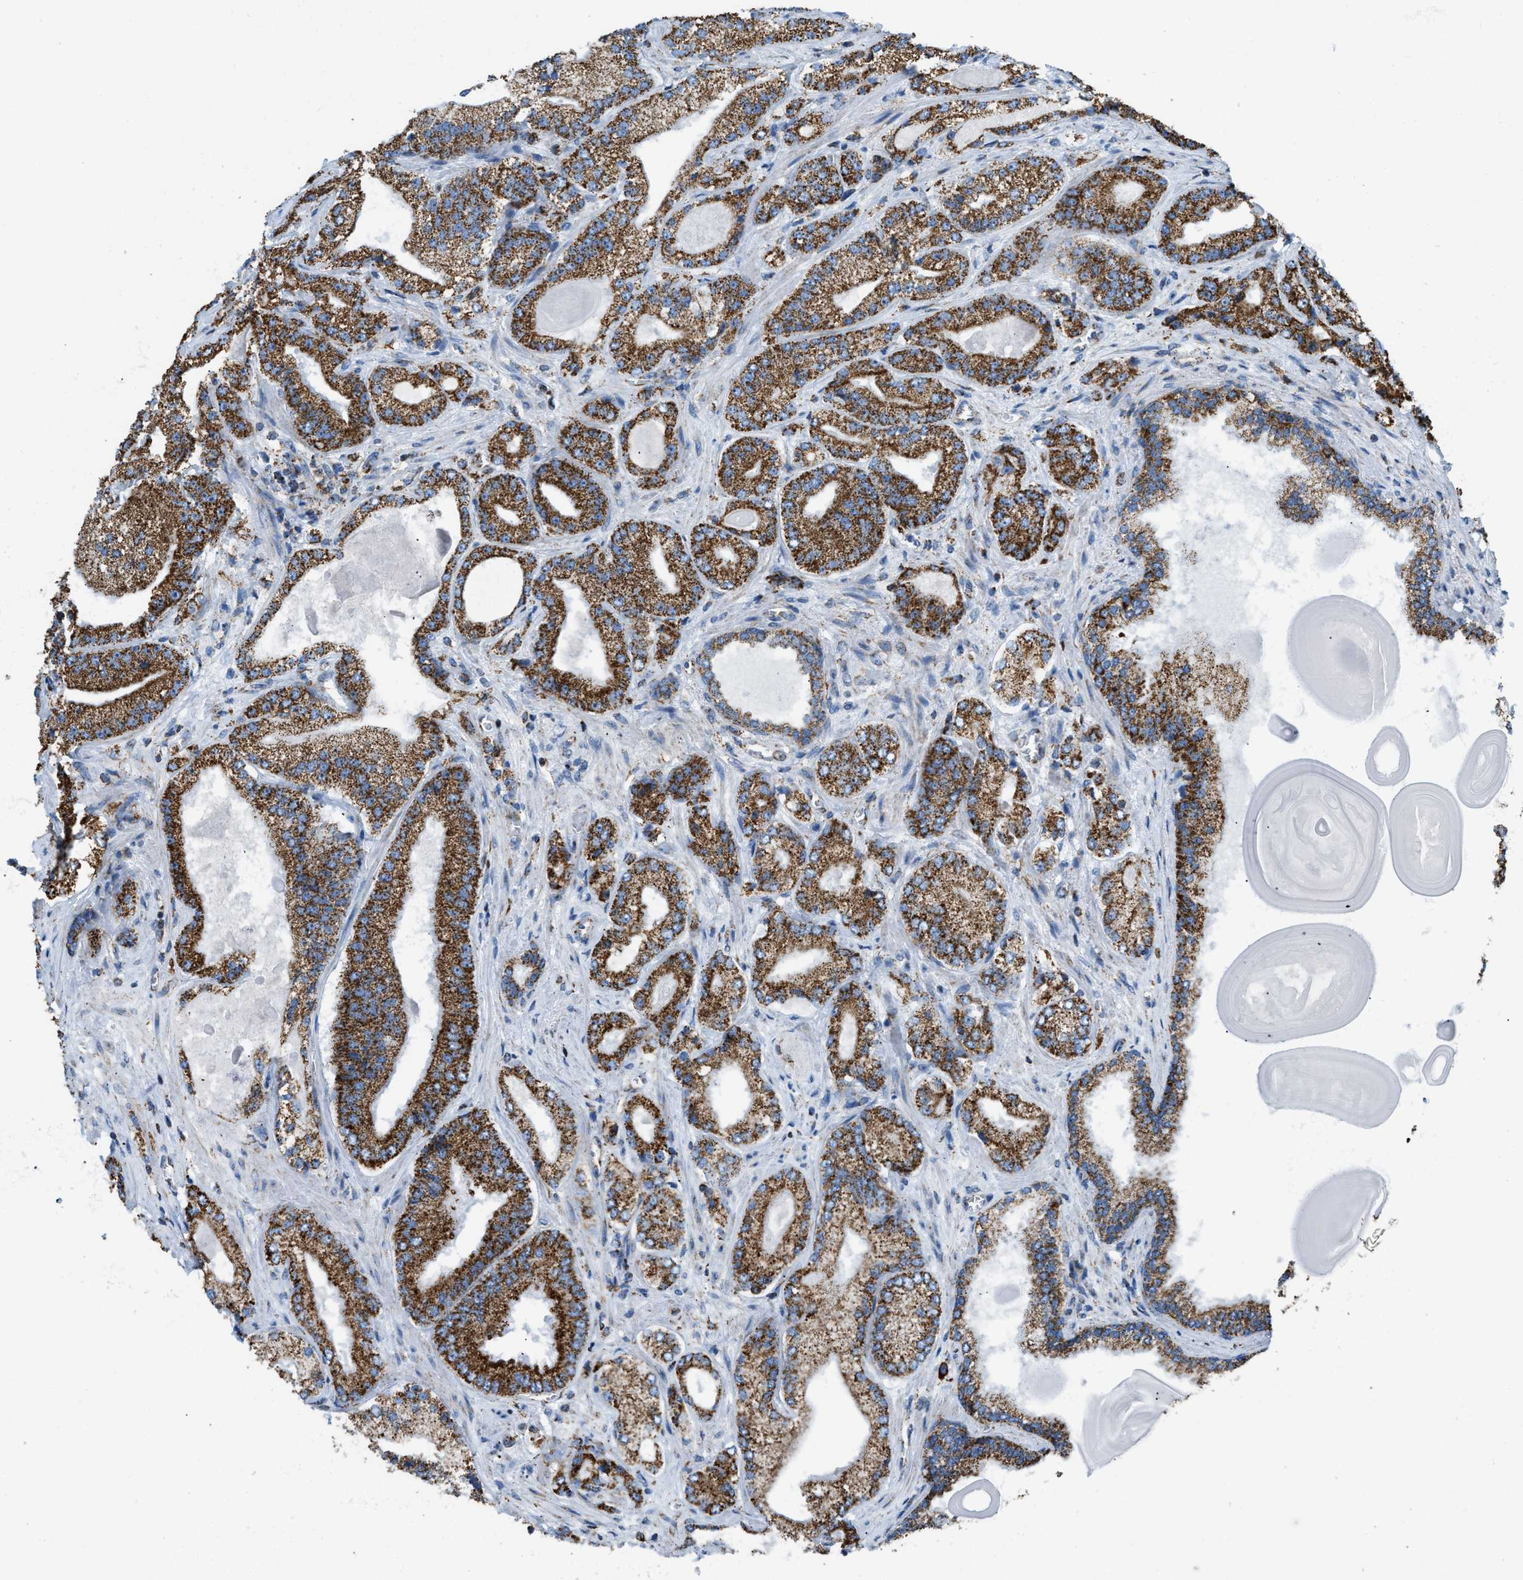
{"staining": {"intensity": "moderate", "quantity": ">75%", "location": "cytoplasmic/membranous"}, "tissue": "prostate cancer", "cell_type": "Tumor cells", "image_type": "cancer", "snomed": [{"axis": "morphology", "description": "Adenocarcinoma, Low grade"}, {"axis": "topography", "description": "Prostate"}], "caption": "The image reveals immunohistochemical staining of adenocarcinoma (low-grade) (prostate). There is moderate cytoplasmic/membranous staining is appreciated in about >75% of tumor cells.", "gene": "ETFB", "patient": {"sex": "male", "age": 65}}